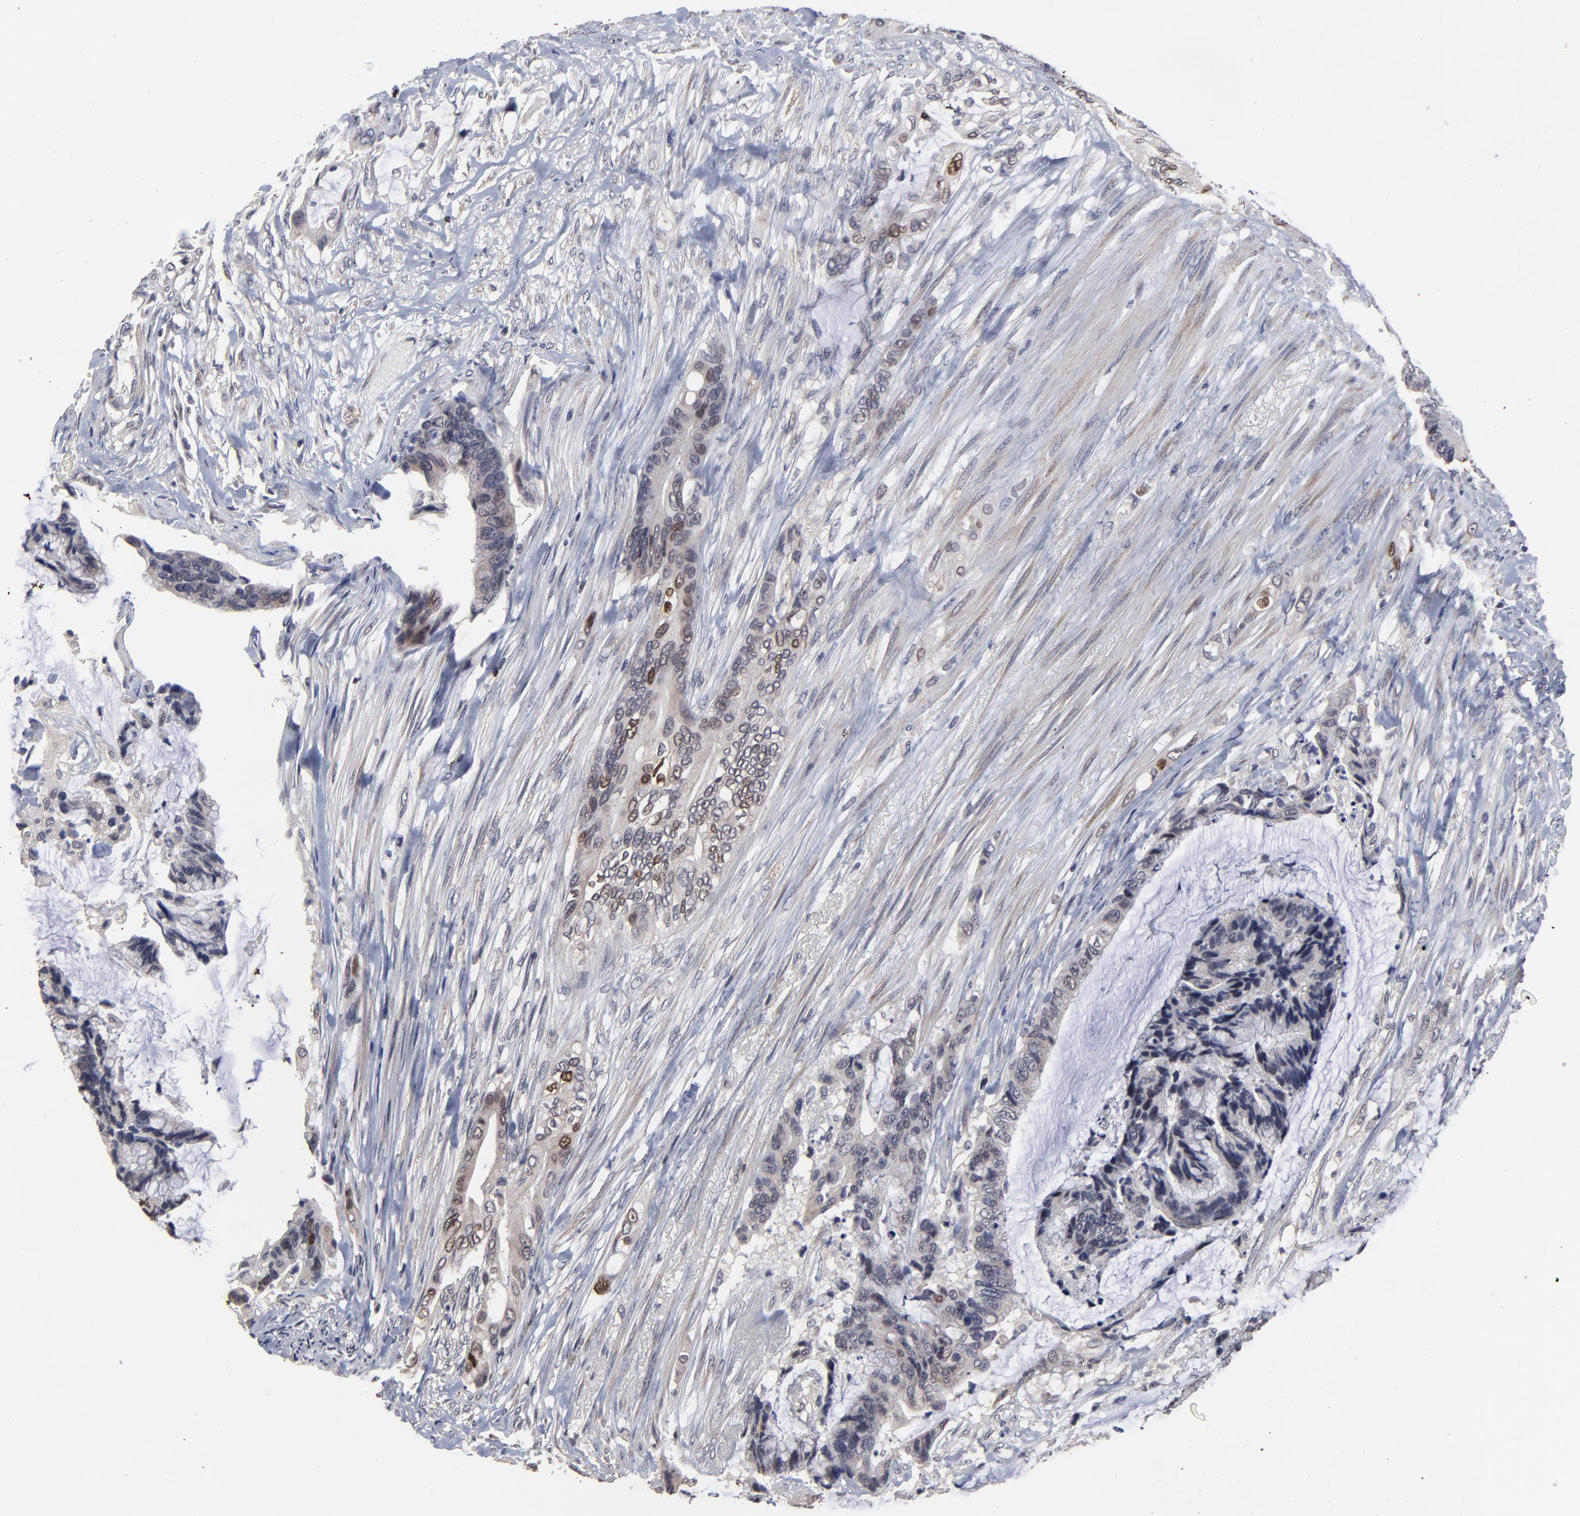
{"staining": {"intensity": "weak", "quantity": "<25%", "location": "cytoplasmic/membranous"}, "tissue": "colorectal cancer", "cell_type": "Tumor cells", "image_type": "cancer", "snomed": [{"axis": "morphology", "description": "Adenocarcinoma, NOS"}, {"axis": "topography", "description": "Rectum"}], "caption": "An IHC histopathology image of colorectal cancer is shown. There is no staining in tumor cells of colorectal cancer.", "gene": "MAGEA10", "patient": {"sex": "female", "age": 59}}